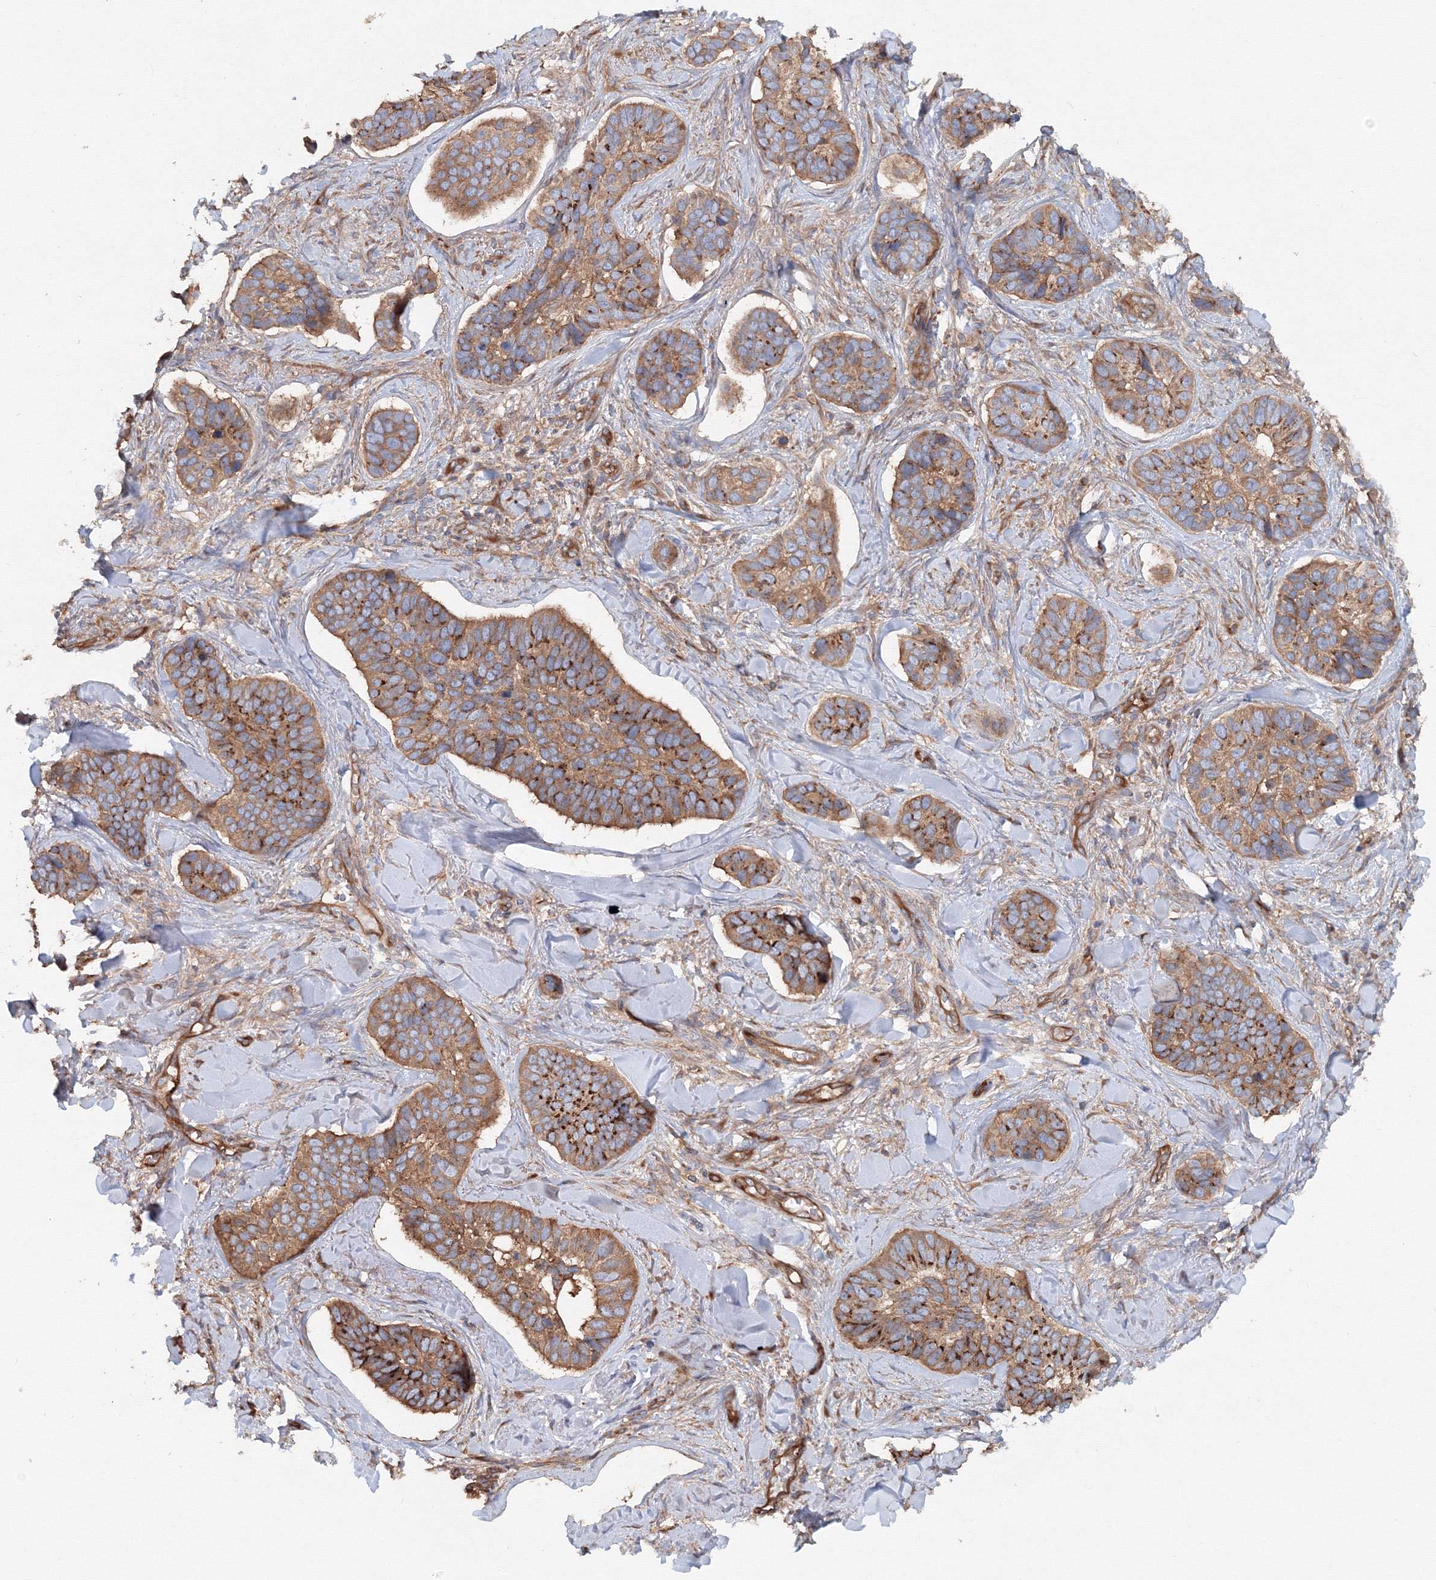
{"staining": {"intensity": "moderate", "quantity": ">75%", "location": "cytoplasmic/membranous"}, "tissue": "skin cancer", "cell_type": "Tumor cells", "image_type": "cancer", "snomed": [{"axis": "morphology", "description": "Basal cell carcinoma"}, {"axis": "topography", "description": "Skin"}], "caption": "There is medium levels of moderate cytoplasmic/membranous staining in tumor cells of basal cell carcinoma (skin), as demonstrated by immunohistochemical staining (brown color).", "gene": "EXOC1", "patient": {"sex": "male", "age": 62}}